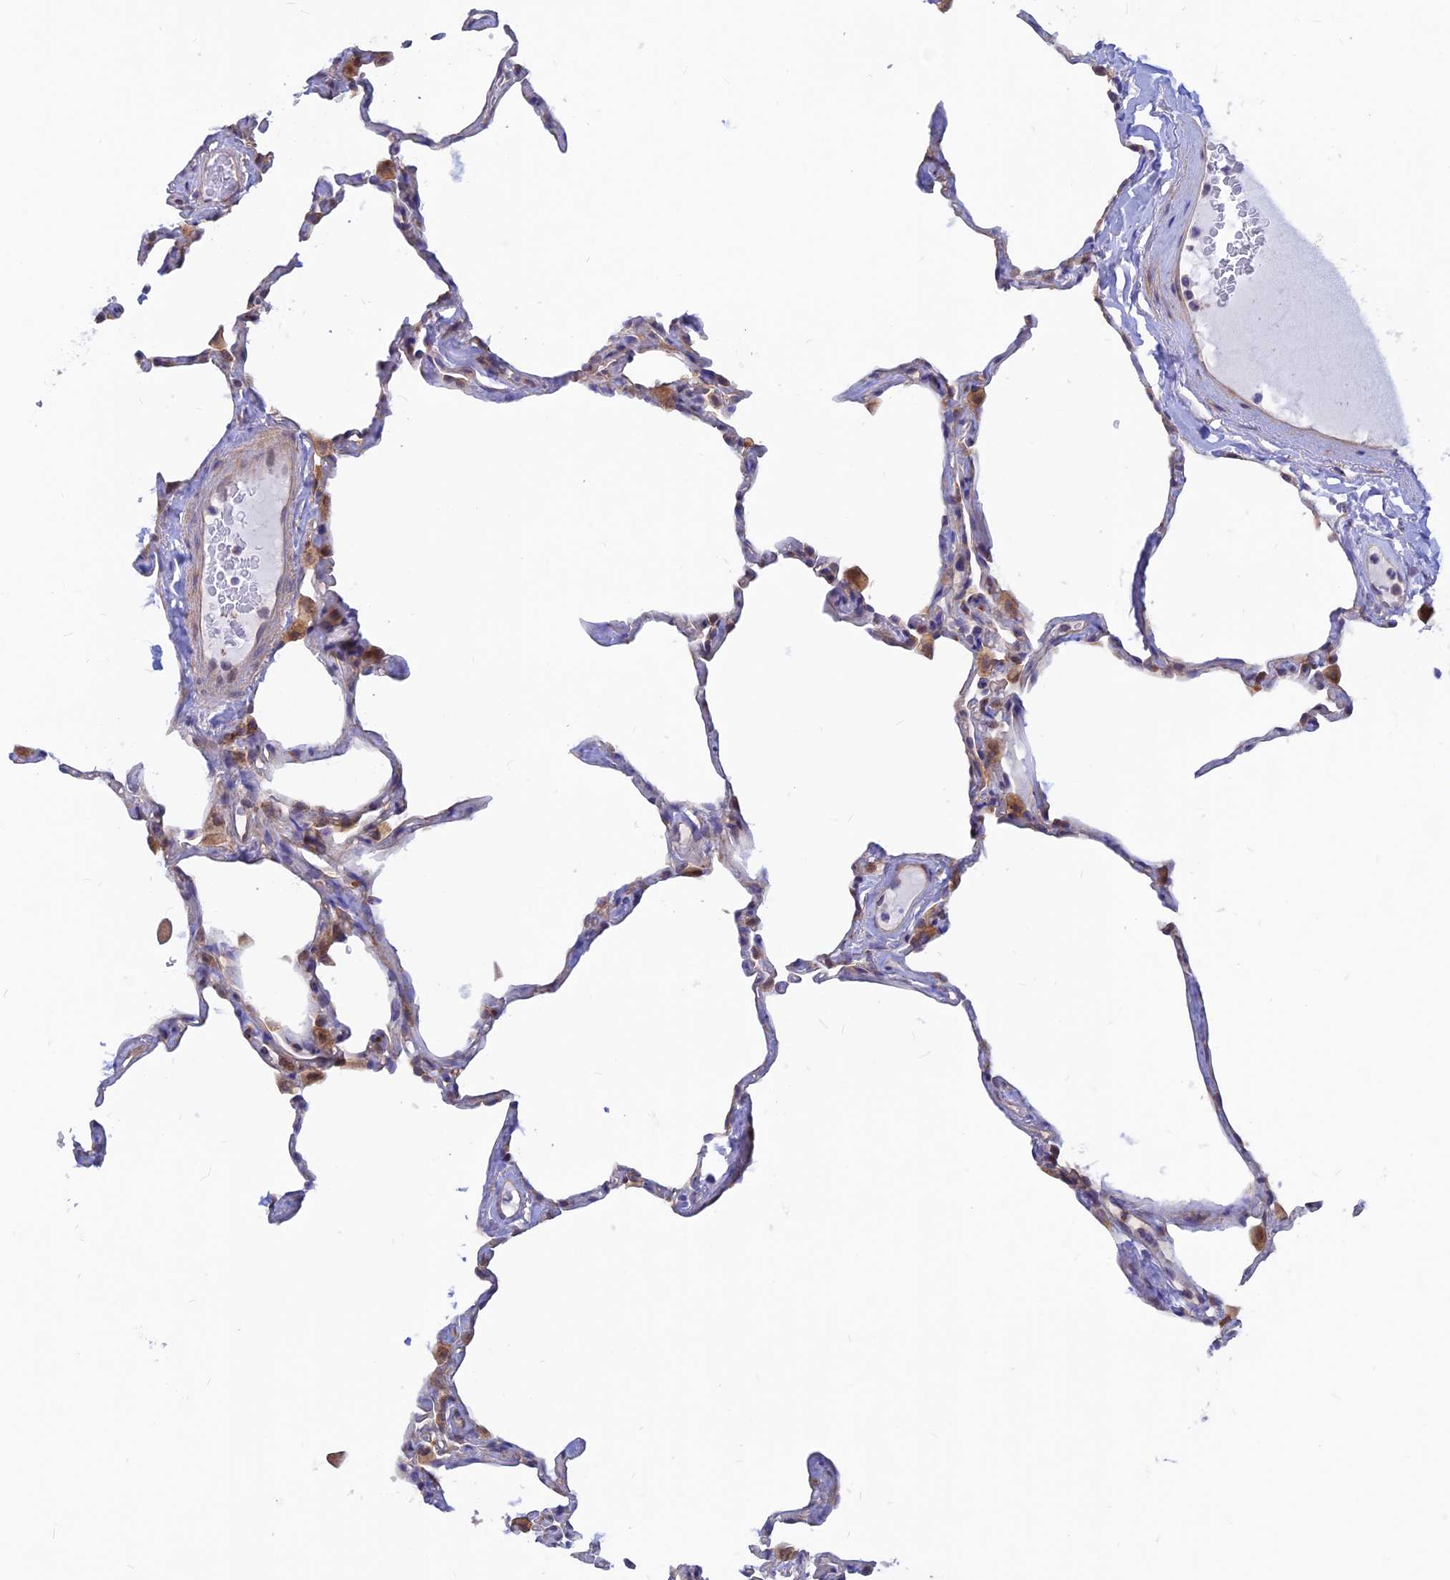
{"staining": {"intensity": "moderate", "quantity": "<25%", "location": "cytoplasmic/membranous"}, "tissue": "lung", "cell_type": "Alveolar cells", "image_type": "normal", "snomed": [{"axis": "morphology", "description": "Normal tissue, NOS"}, {"axis": "topography", "description": "Lung"}], "caption": "This is an image of immunohistochemistry staining of benign lung, which shows moderate expression in the cytoplasmic/membranous of alveolar cells.", "gene": "DNAJC16", "patient": {"sex": "male", "age": 65}}